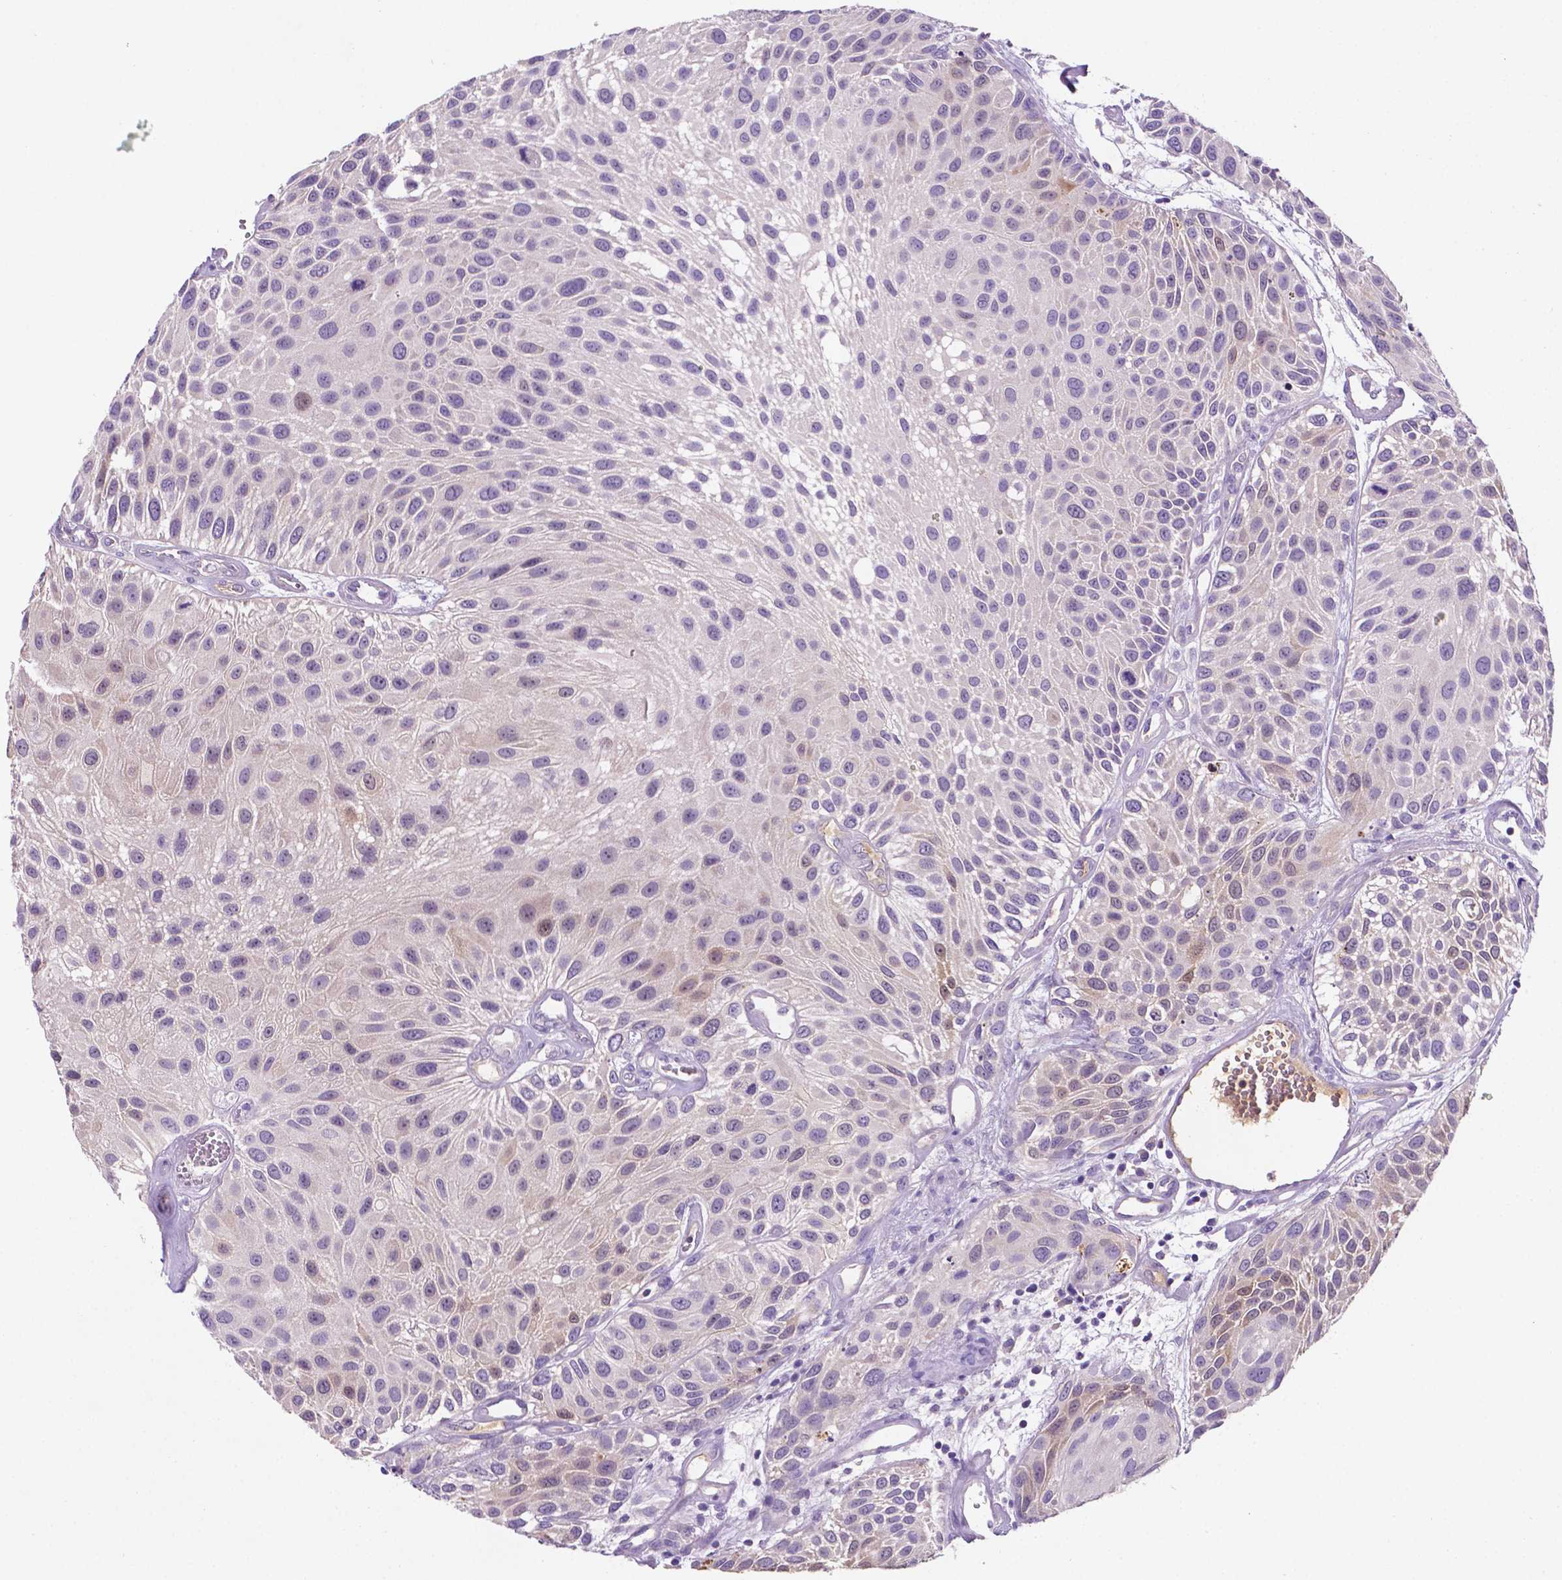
{"staining": {"intensity": "weak", "quantity": "<25%", "location": "cytoplasmic/membranous"}, "tissue": "urothelial cancer", "cell_type": "Tumor cells", "image_type": "cancer", "snomed": [{"axis": "morphology", "description": "Urothelial carcinoma, Low grade"}, {"axis": "topography", "description": "Urinary bladder"}], "caption": "Urothelial cancer was stained to show a protein in brown. There is no significant expression in tumor cells.", "gene": "TM4SF20", "patient": {"sex": "female", "age": 87}}